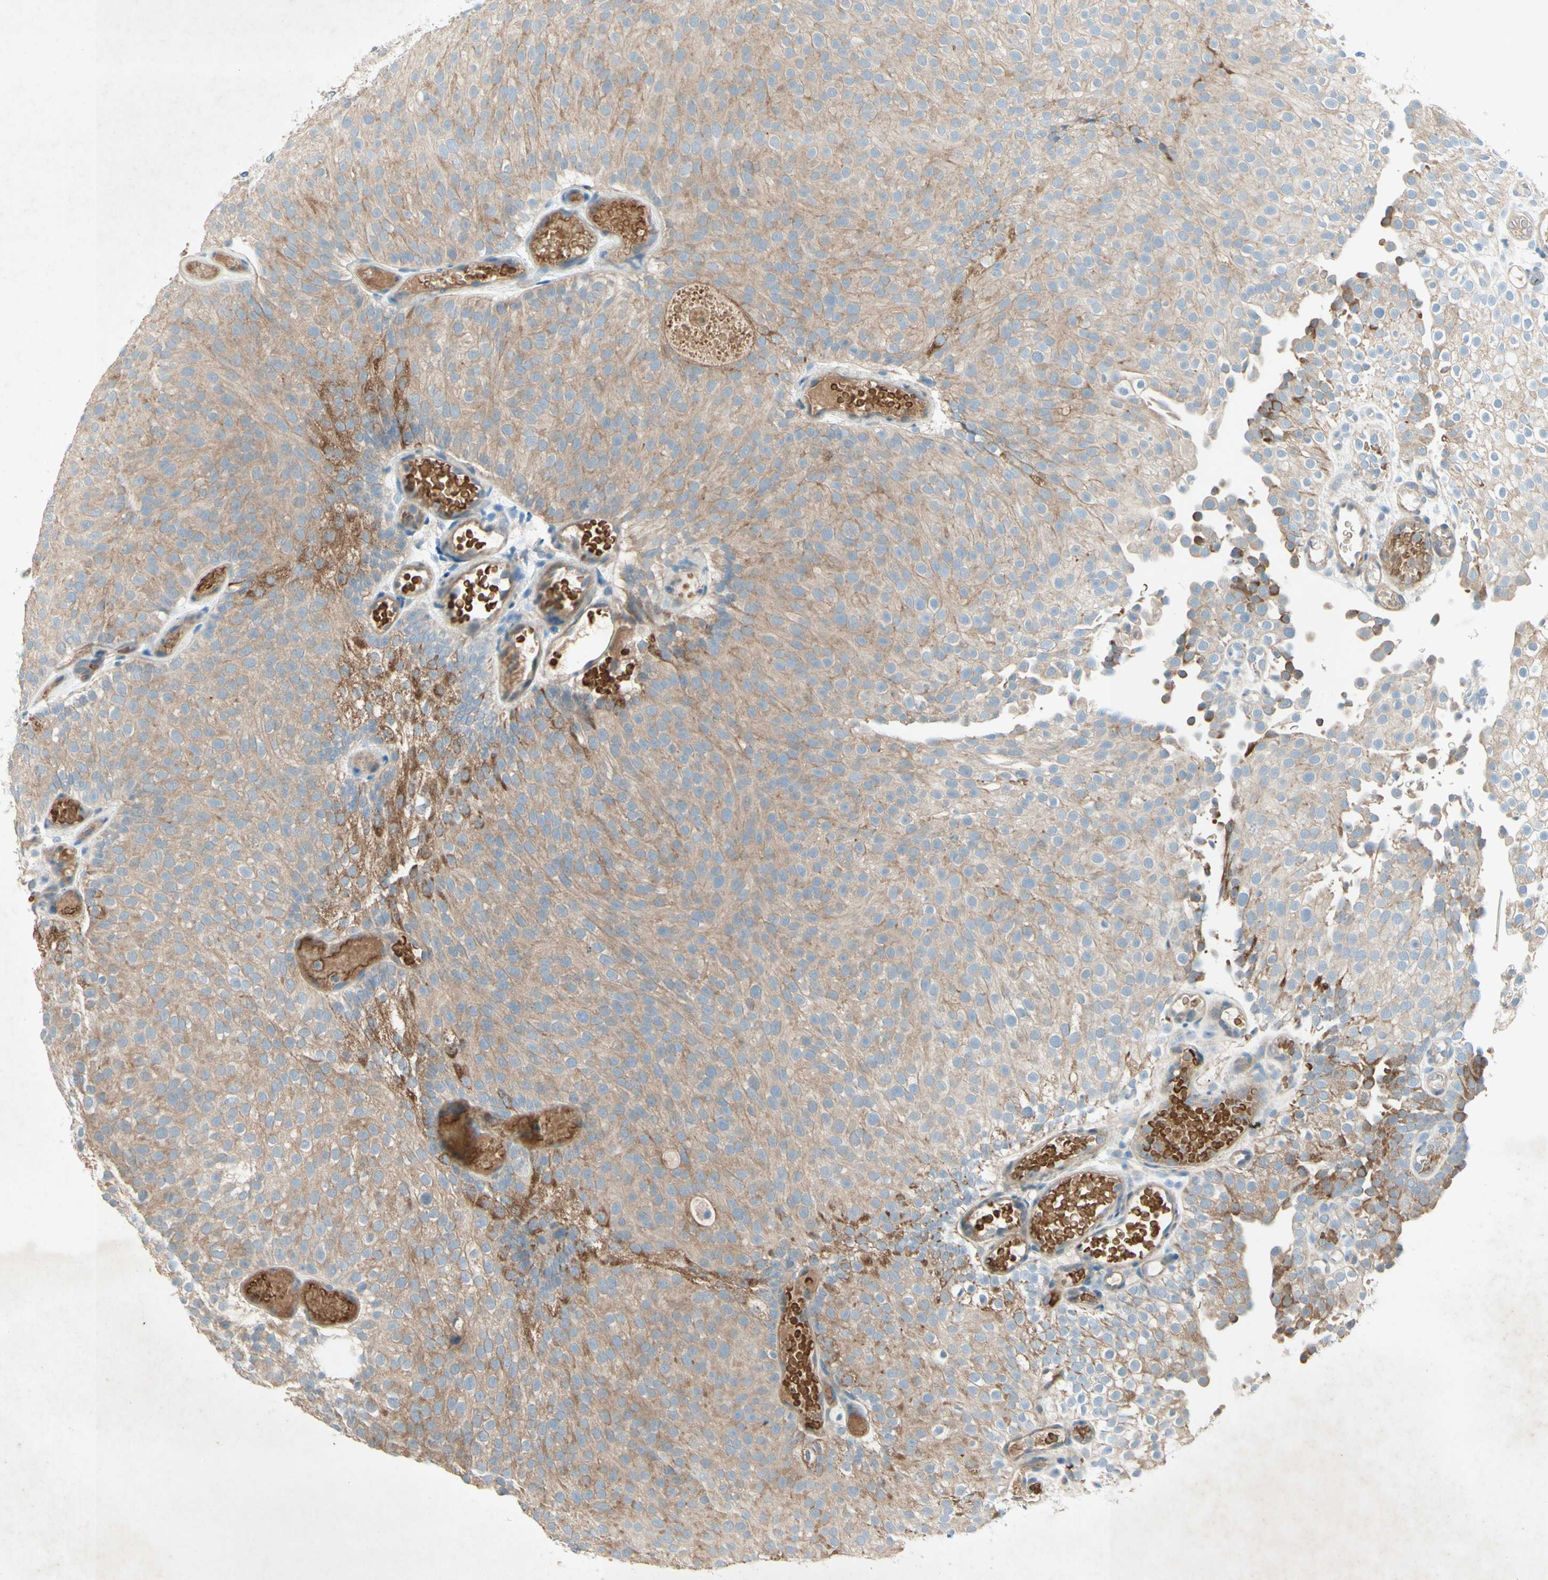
{"staining": {"intensity": "weak", "quantity": ">75%", "location": "cytoplasmic/membranous"}, "tissue": "urothelial cancer", "cell_type": "Tumor cells", "image_type": "cancer", "snomed": [{"axis": "morphology", "description": "Urothelial carcinoma, Low grade"}, {"axis": "topography", "description": "Urinary bladder"}], "caption": "Urothelial cancer was stained to show a protein in brown. There is low levels of weak cytoplasmic/membranous positivity in approximately >75% of tumor cells. Immunohistochemistry stains the protein in brown and the nuclei are stained blue.", "gene": "IL2", "patient": {"sex": "male", "age": 78}}